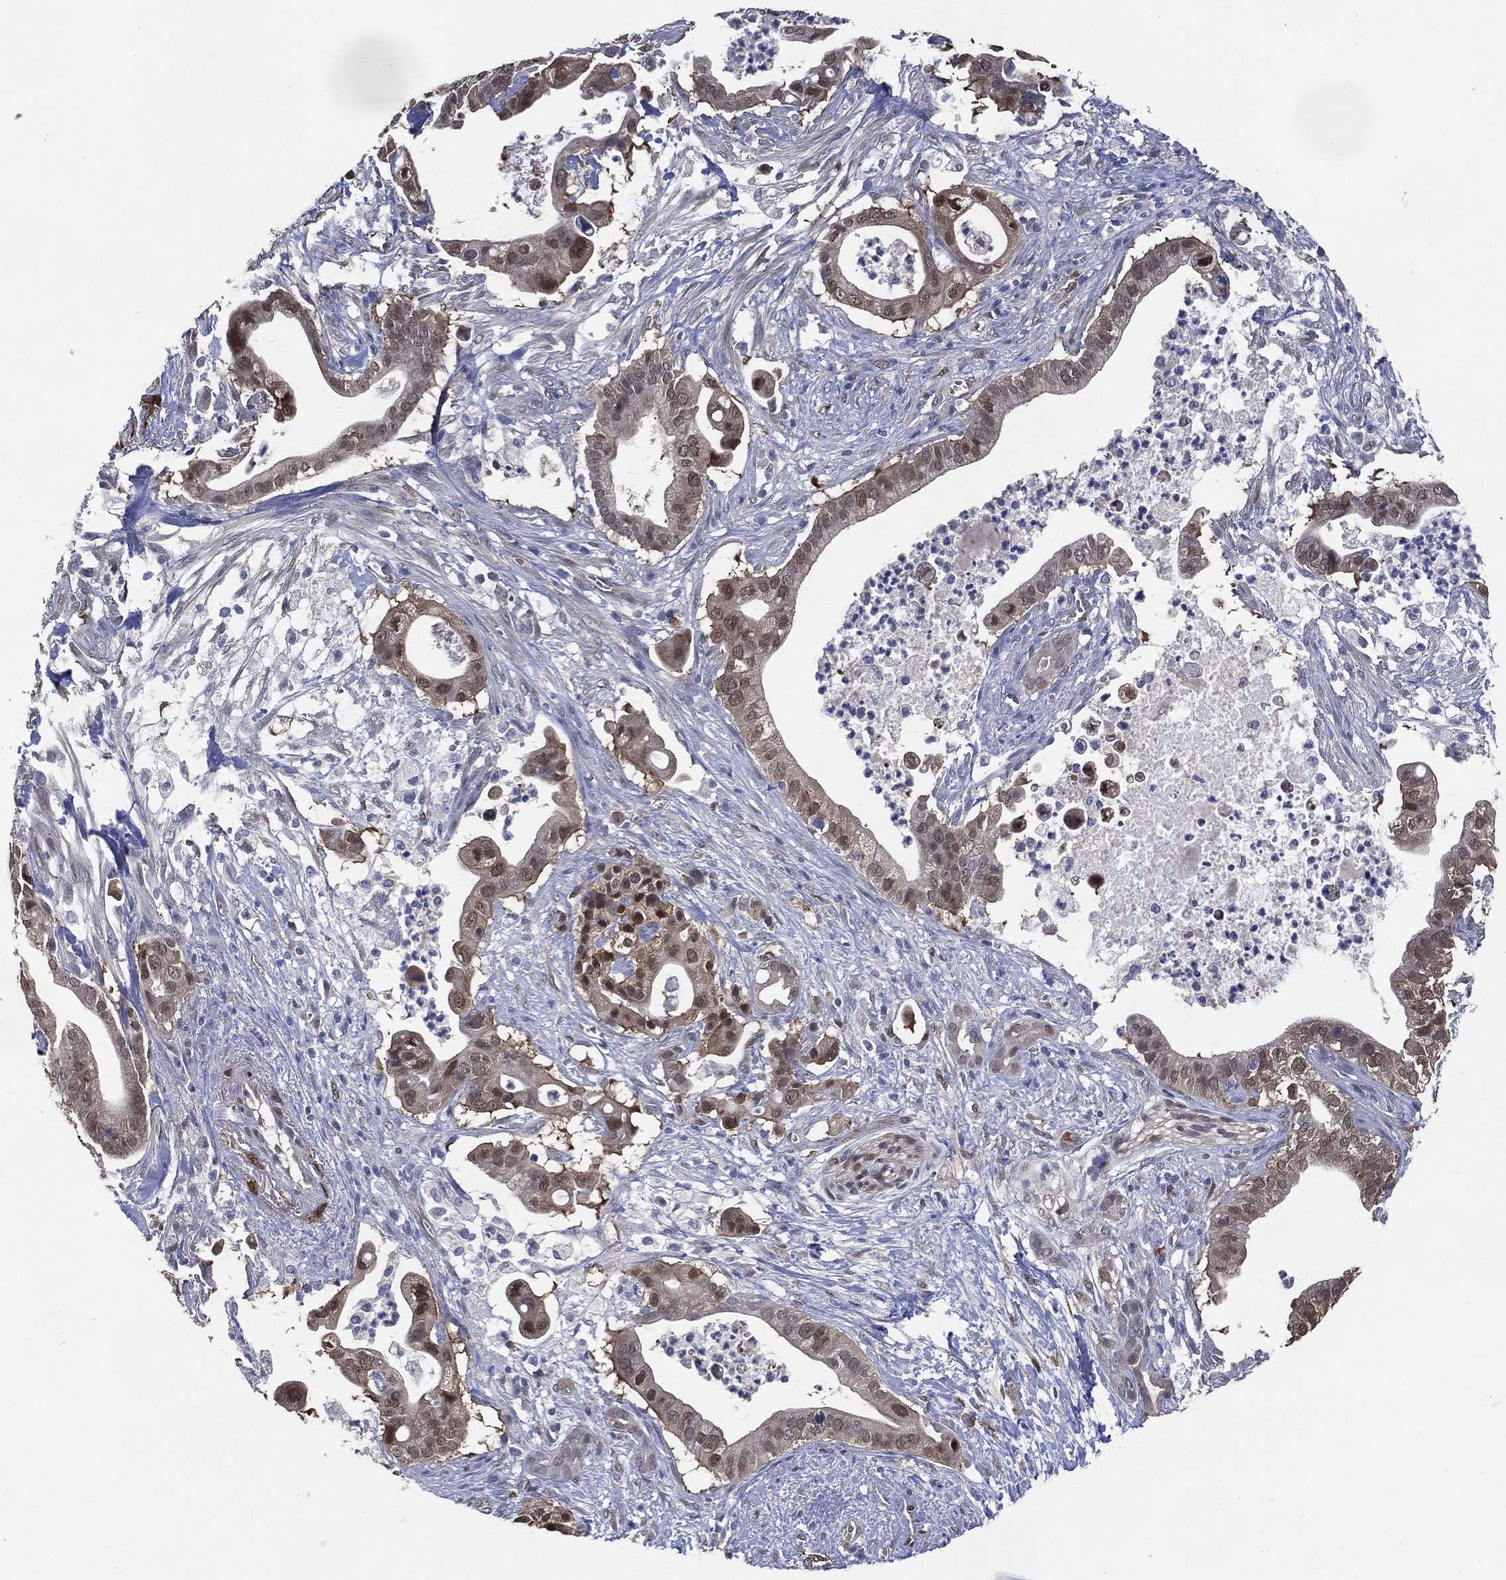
{"staining": {"intensity": "moderate", "quantity": "<25%", "location": "nuclear"}, "tissue": "pancreatic cancer", "cell_type": "Tumor cells", "image_type": "cancer", "snomed": [{"axis": "morphology", "description": "Adenocarcinoma, NOS"}, {"axis": "topography", "description": "Pancreas"}], "caption": "Immunohistochemical staining of adenocarcinoma (pancreatic) shows moderate nuclear protein expression in approximately <25% of tumor cells. (brown staining indicates protein expression, while blue staining denotes nuclei).", "gene": "AK1", "patient": {"sex": "male", "age": 61}}